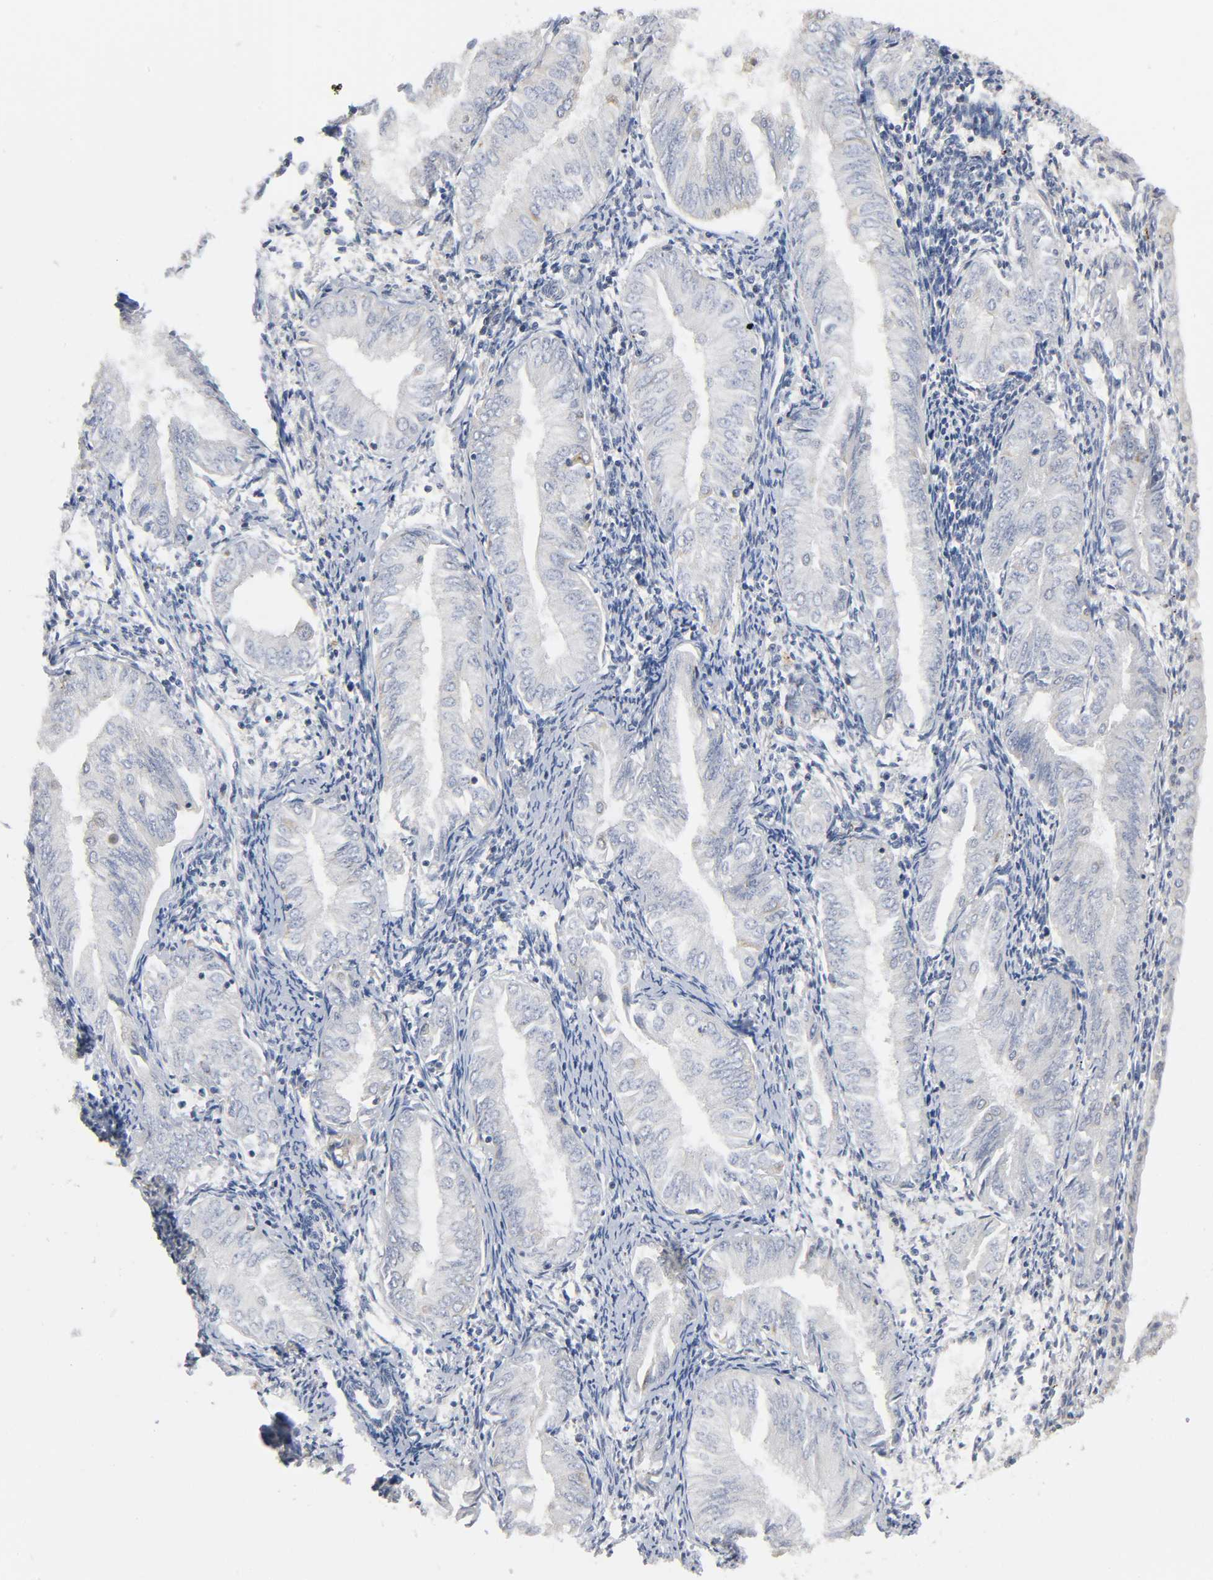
{"staining": {"intensity": "weak", "quantity": "<25%", "location": "cytoplasmic/membranous"}, "tissue": "endometrial cancer", "cell_type": "Tumor cells", "image_type": "cancer", "snomed": [{"axis": "morphology", "description": "Adenocarcinoma, NOS"}, {"axis": "topography", "description": "Endometrium"}], "caption": "Tumor cells show no significant protein positivity in endometrial cancer.", "gene": "BAK1", "patient": {"sex": "female", "age": 53}}